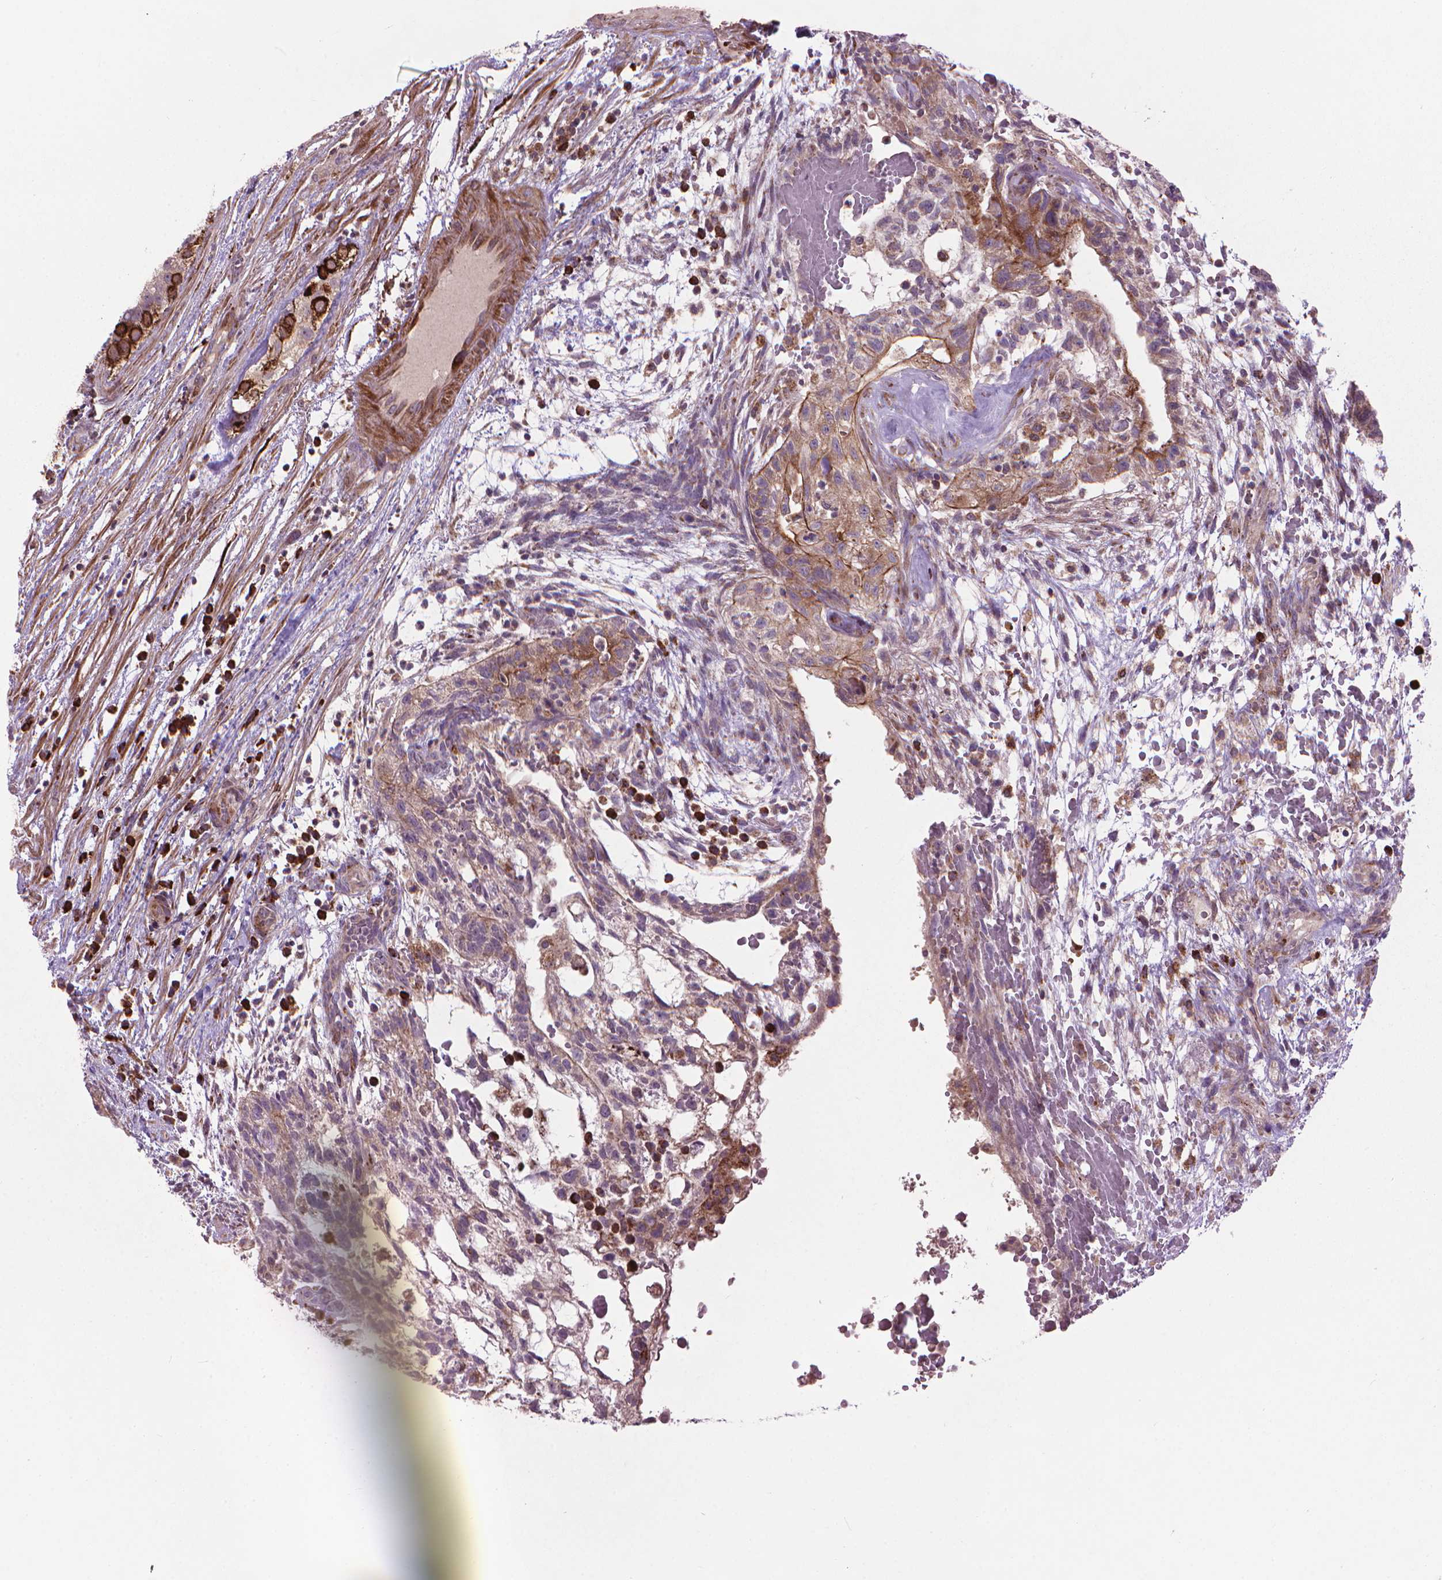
{"staining": {"intensity": "moderate", "quantity": "25%-75%", "location": "cytoplasmic/membranous"}, "tissue": "testis cancer", "cell_type": "Tumor cells", "image_type": "cancer", "snomed": [{"axis": "morphology", "description": "Normal tissue, NOS"}, {"axis": "morphology", "description": "Carcinoma, Embryonal, NOS"}, {"axis": "topography", "description": "Testis"}], "caption": "DAB immunohistochemical staining of human testis embryonal carcinoma displays moderate cytoplasmic/membranous protein positivity in about 25%-75% of tumor cells. The staining is performed using DAB (3,3'-diaminobenzidine) brown chromogen to label protein expression. The nuclei are counter-stained blue using hematoxylin.", "gene": "MYH14", "patient": {"sex": "male", "age": 32}}